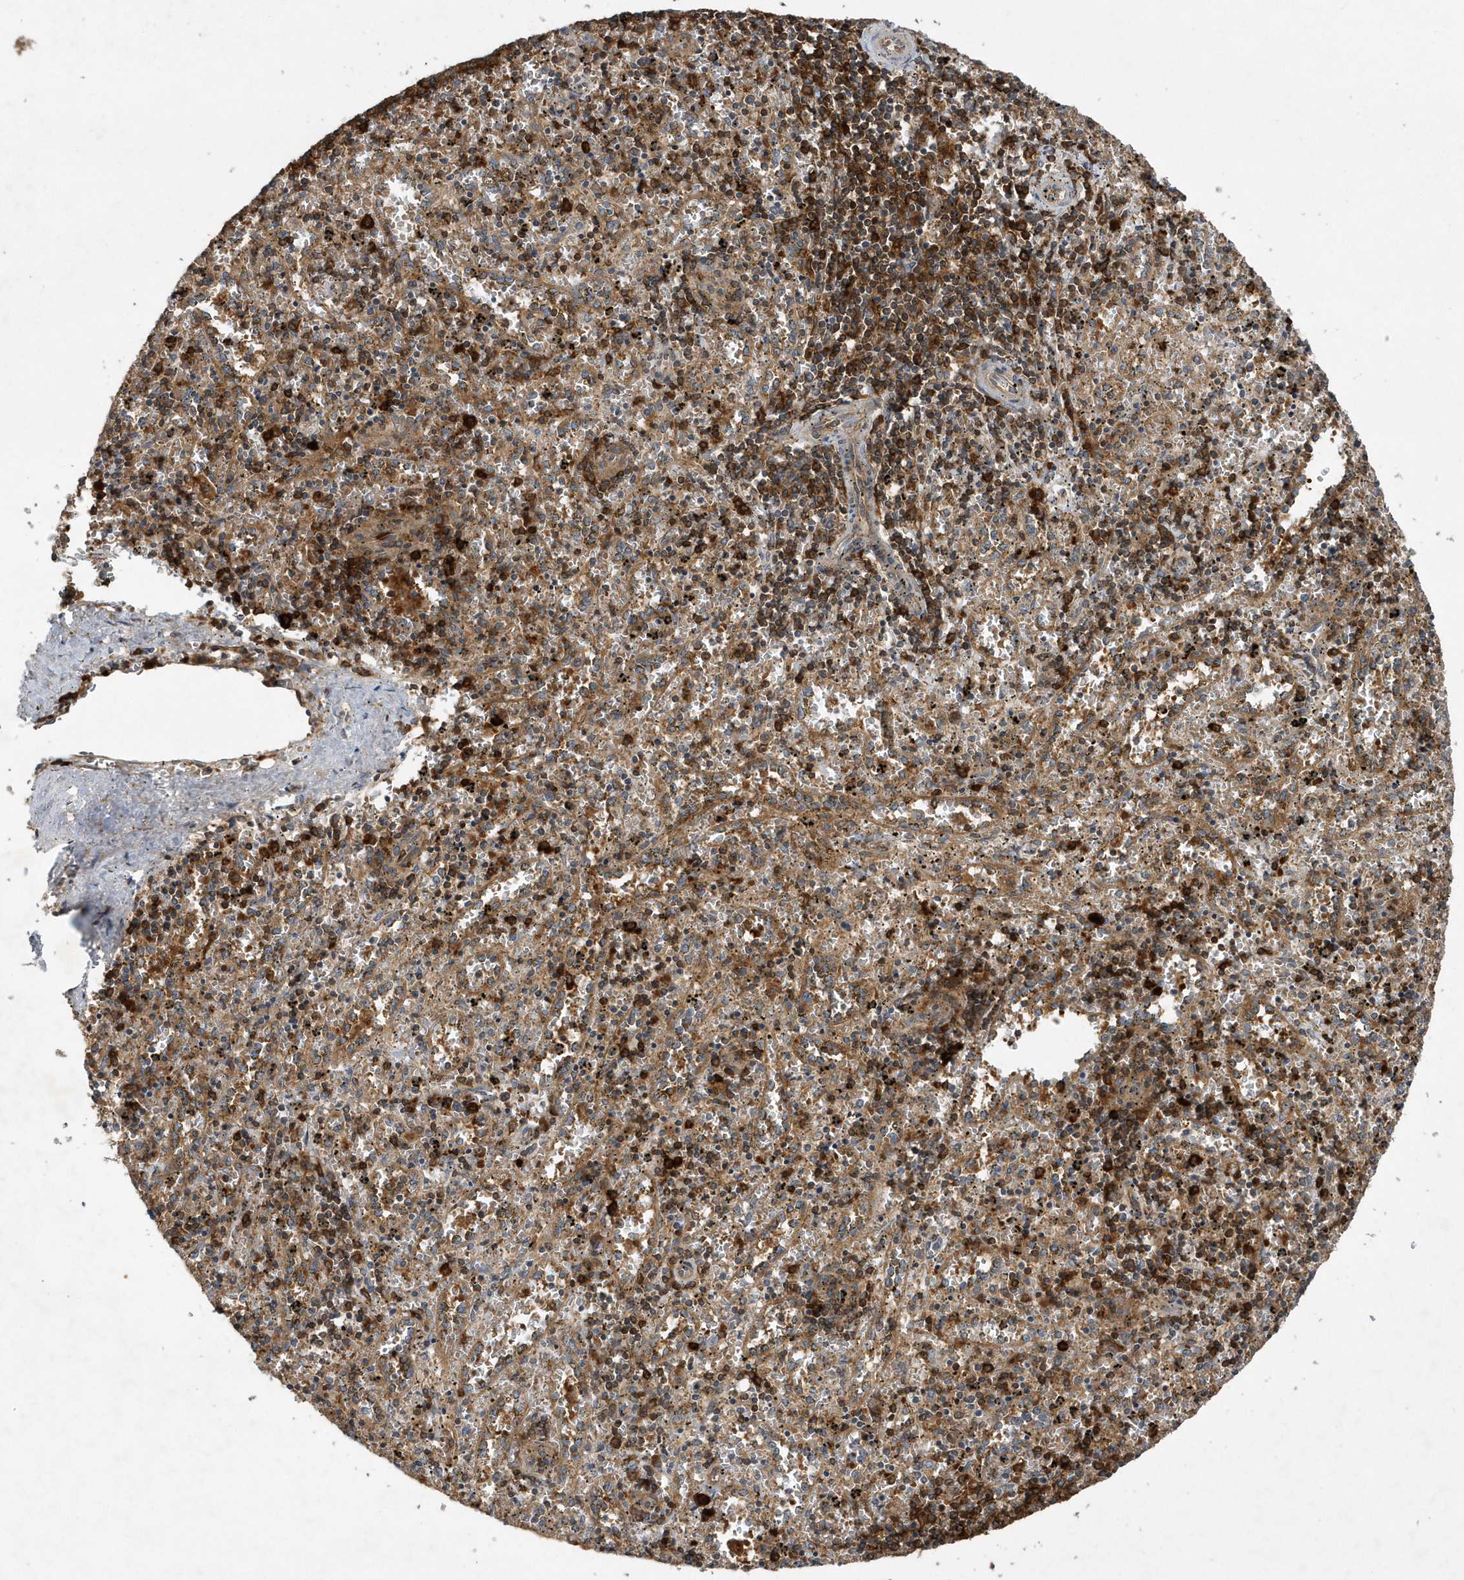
{"staining": {"intensity": "strong", "quantity": "<25%", "location": "cytoplasmic/membranous"}, "tissue": "spleen", "cell_type": "Cells in red pulp", "image_type": "normal", "snomed": [{"axis": "morphology", "description": "Normal tissue, NOS"}, {"axis": "topography", "description": "Spleen"}], "caption": "This micrograph demonstrates immunohistochemistry (IHC) staining of benign human spleen, with medium strong cytoplasmic/membranous staining in about <25% of cells in red pulp.", "gene": "PAICS", "patient": {"sex": "male", "age": 11}}